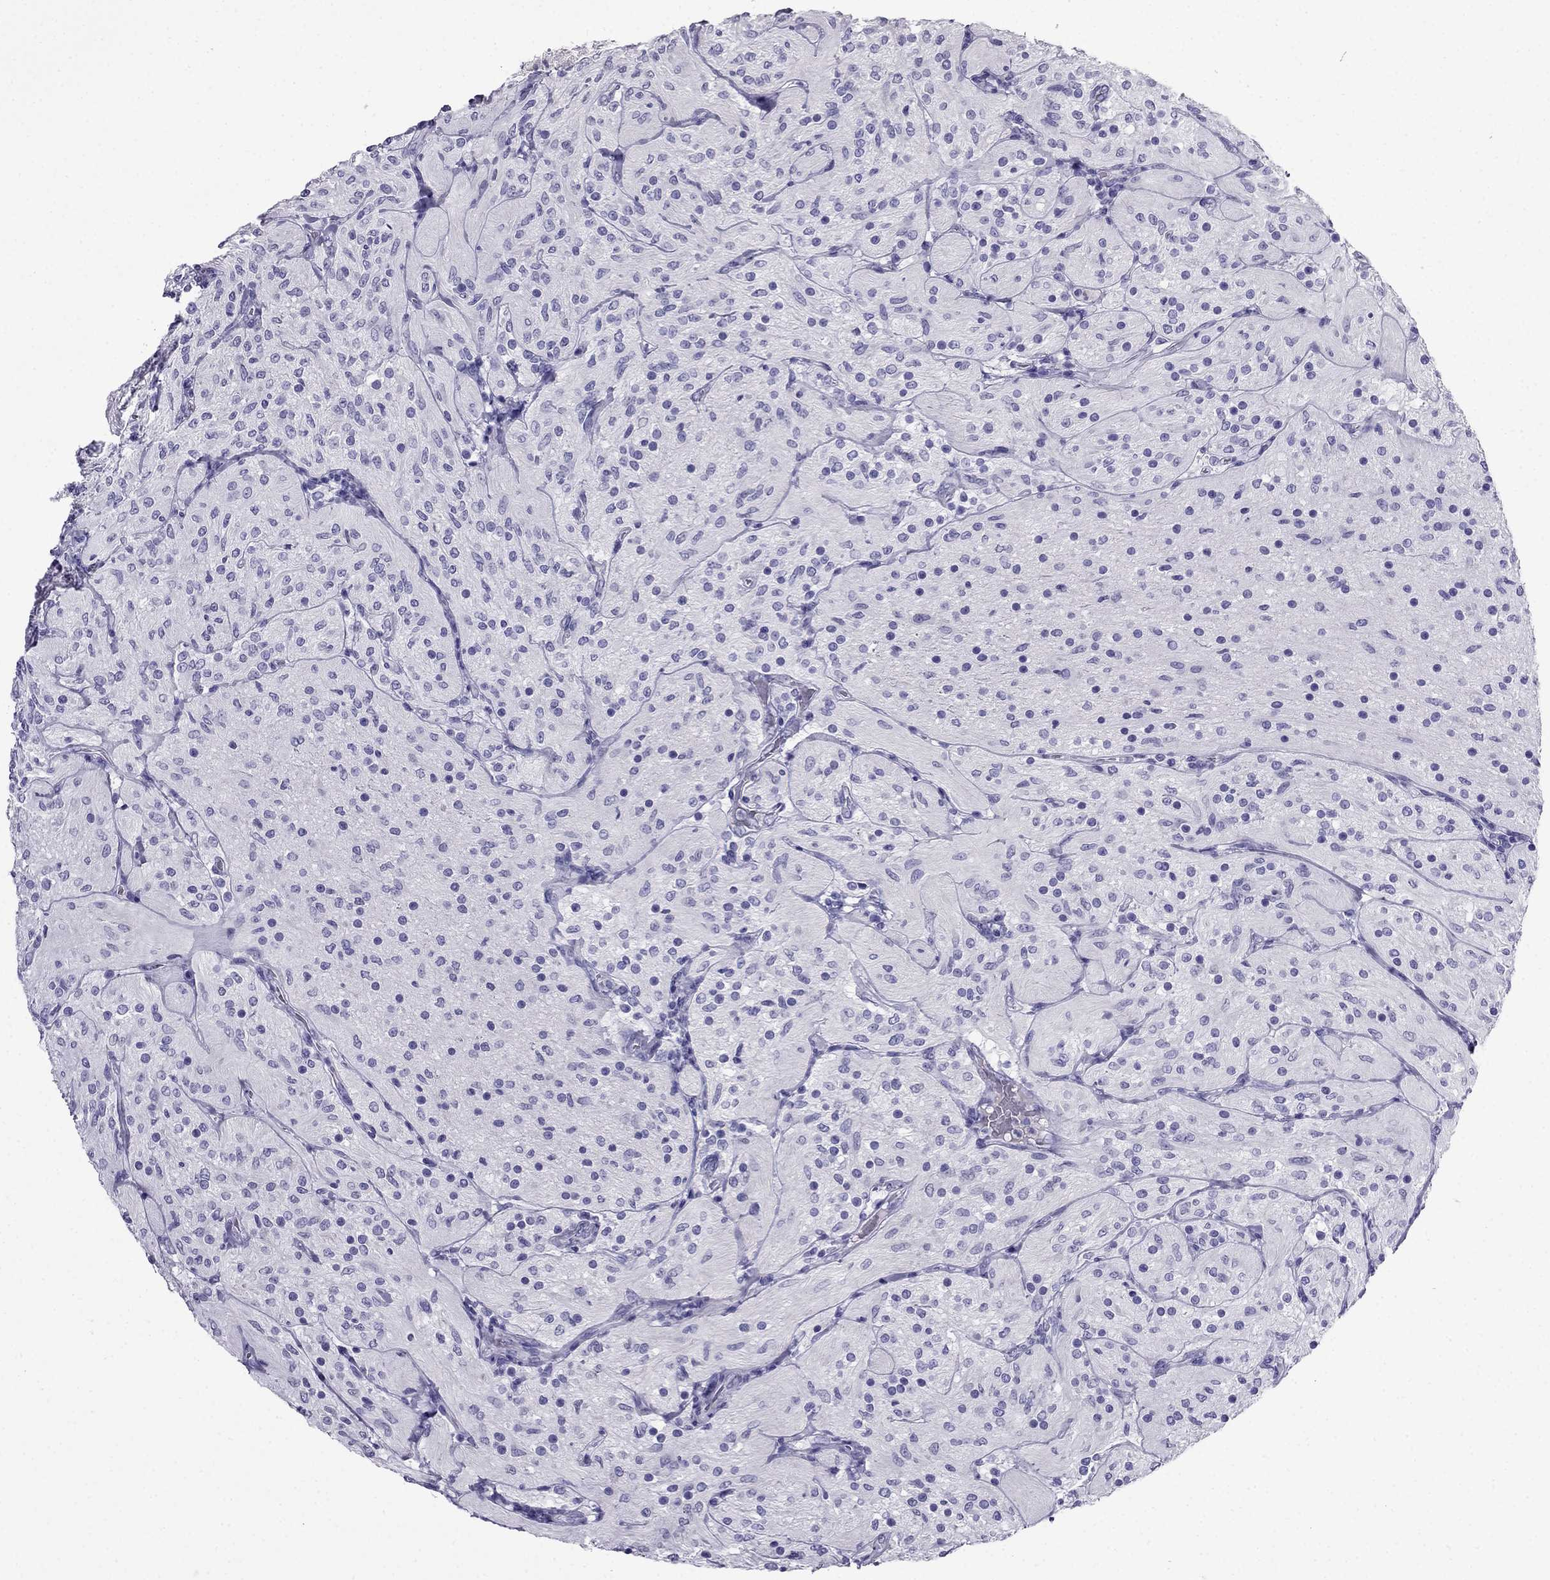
{"staining": {"intensity": "negative", "quantity": "none", "location": "none"}, "tissue": "glioma", "cell_type": "Tumor cells", "image_type": "cancer", "snomed": [{"axis": "morphology", "description": "Glioma, malignant, Low grade"}, {"axis": "topography", "description": "Brain"}], "caption": "IHC histopathology image of malignant low-grade glioma stained for a protein (brown), which displays no expression in tumor cells.", "gene": "CDHR4", "patient": {"sex": "male", "age": 3}}